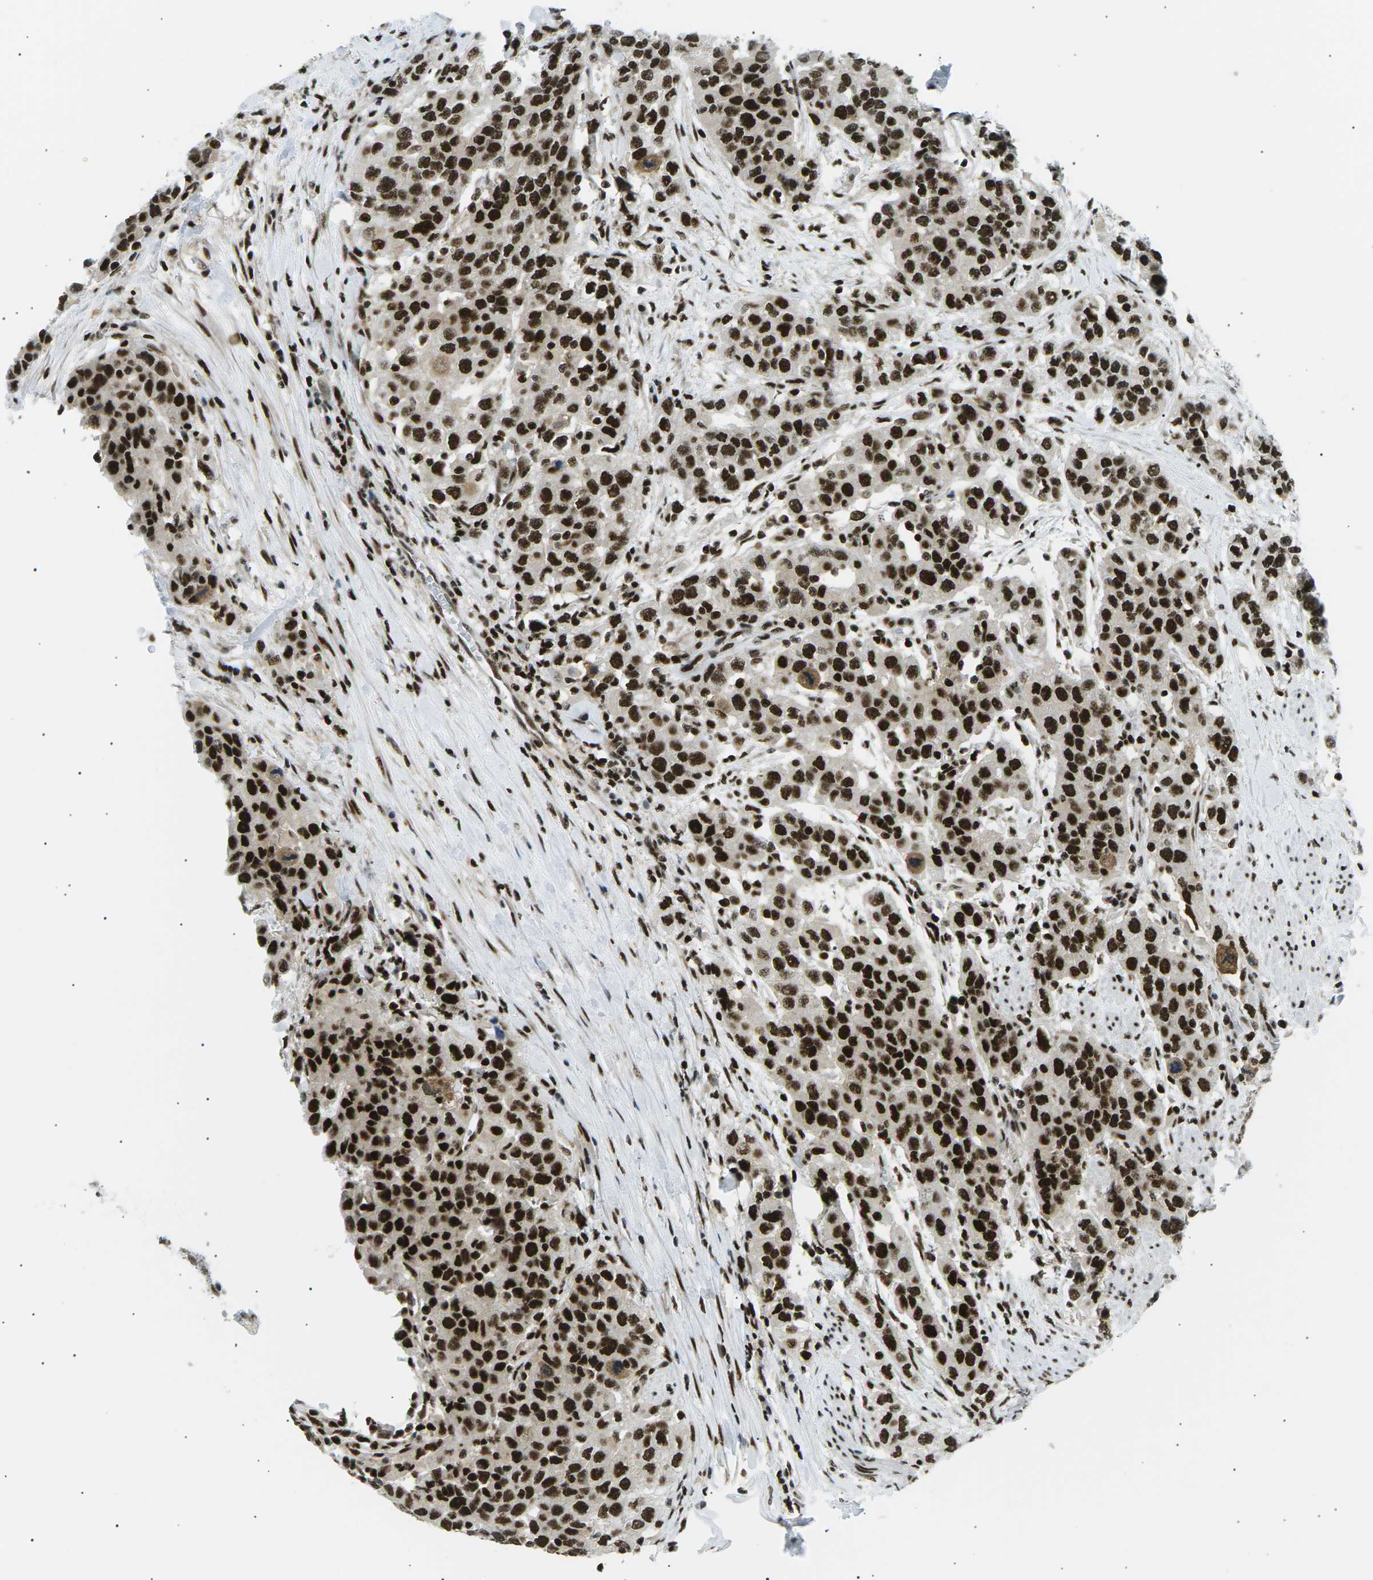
{"staining": {"intensity": "strong", "quantity": ">75%", "location": "nuclear"}, "tissue": "urothelial cancer", "cell_type": "Tumor cells", "image_type": "cancer", "snomed": [{"axis": "morphology", "description": "Urothelial carcinoma, High grade"}, {"axis": "topography", "description": "Urinary bladder"}], "caption": "Urothelial carcinoma (high-grade) stained for a protein reveals strong nuclear positivity in tumor cells.", "gene": "RPA2", "patient": {"sex": "female", "age": 80}}